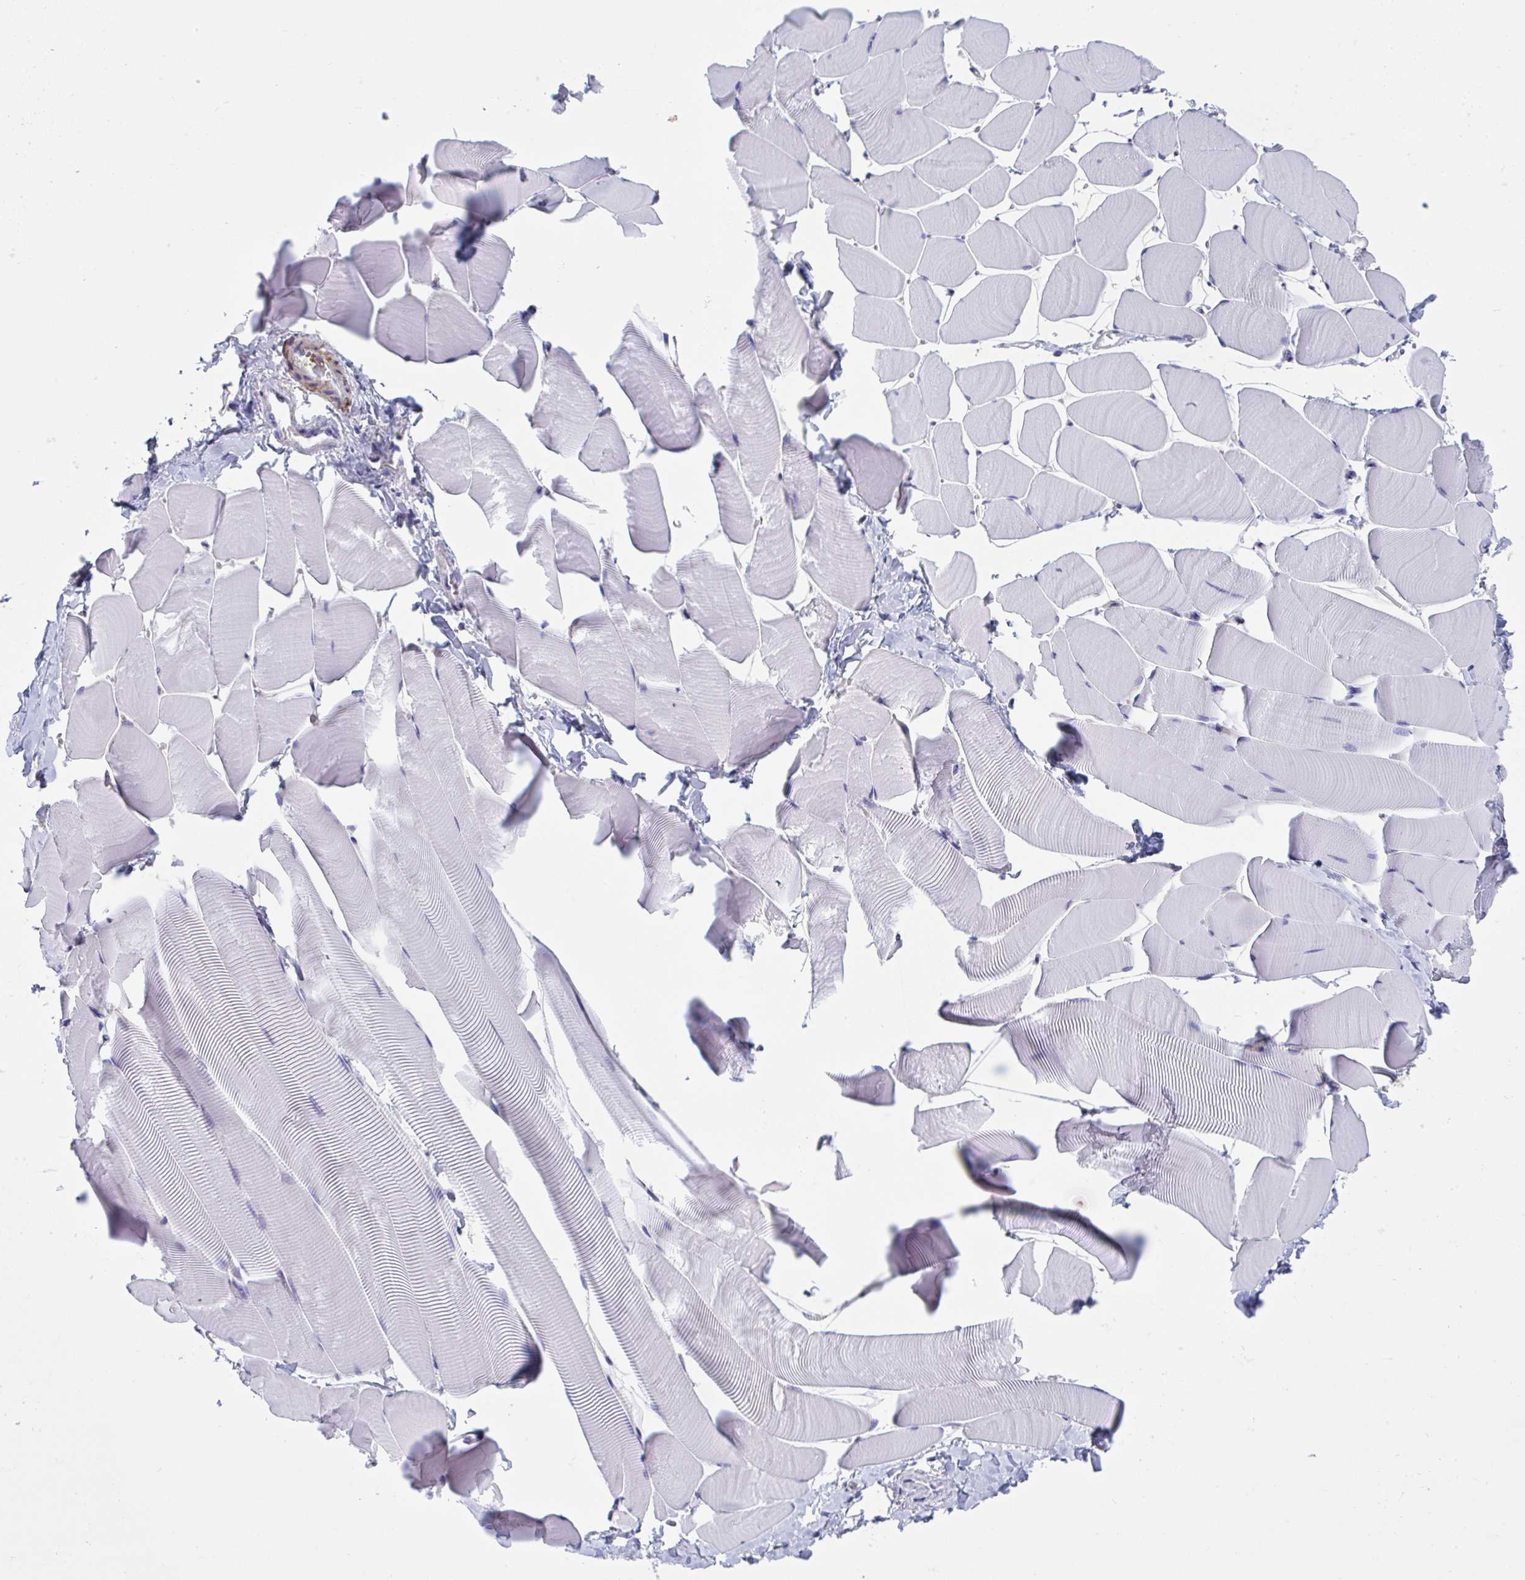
{"staining": {"intensity": "negative", "quantity": "none", "location": "none"}, "tissue": "skeletal muscle", "cell_type": "Myocytes", "image_type": "normal", "snomed": [{"axis": "morphology", "description": "Normal tissue, NOS"}, {"axis": "topography", "description": "Skeletal muscle"}], "caption": "This is a photomicrograph of immunohistochemistry (IHC) staining of benign skeletal muscle, which shows no positivity in myocytes. Brightfield microscopy of immunohistochemistry (IHC) stained with DAB (brown) and hematoxylin (blue), captured at high magnification.", "gene": "LPIN3", "patient": {"sex": "male", "age": 25}}